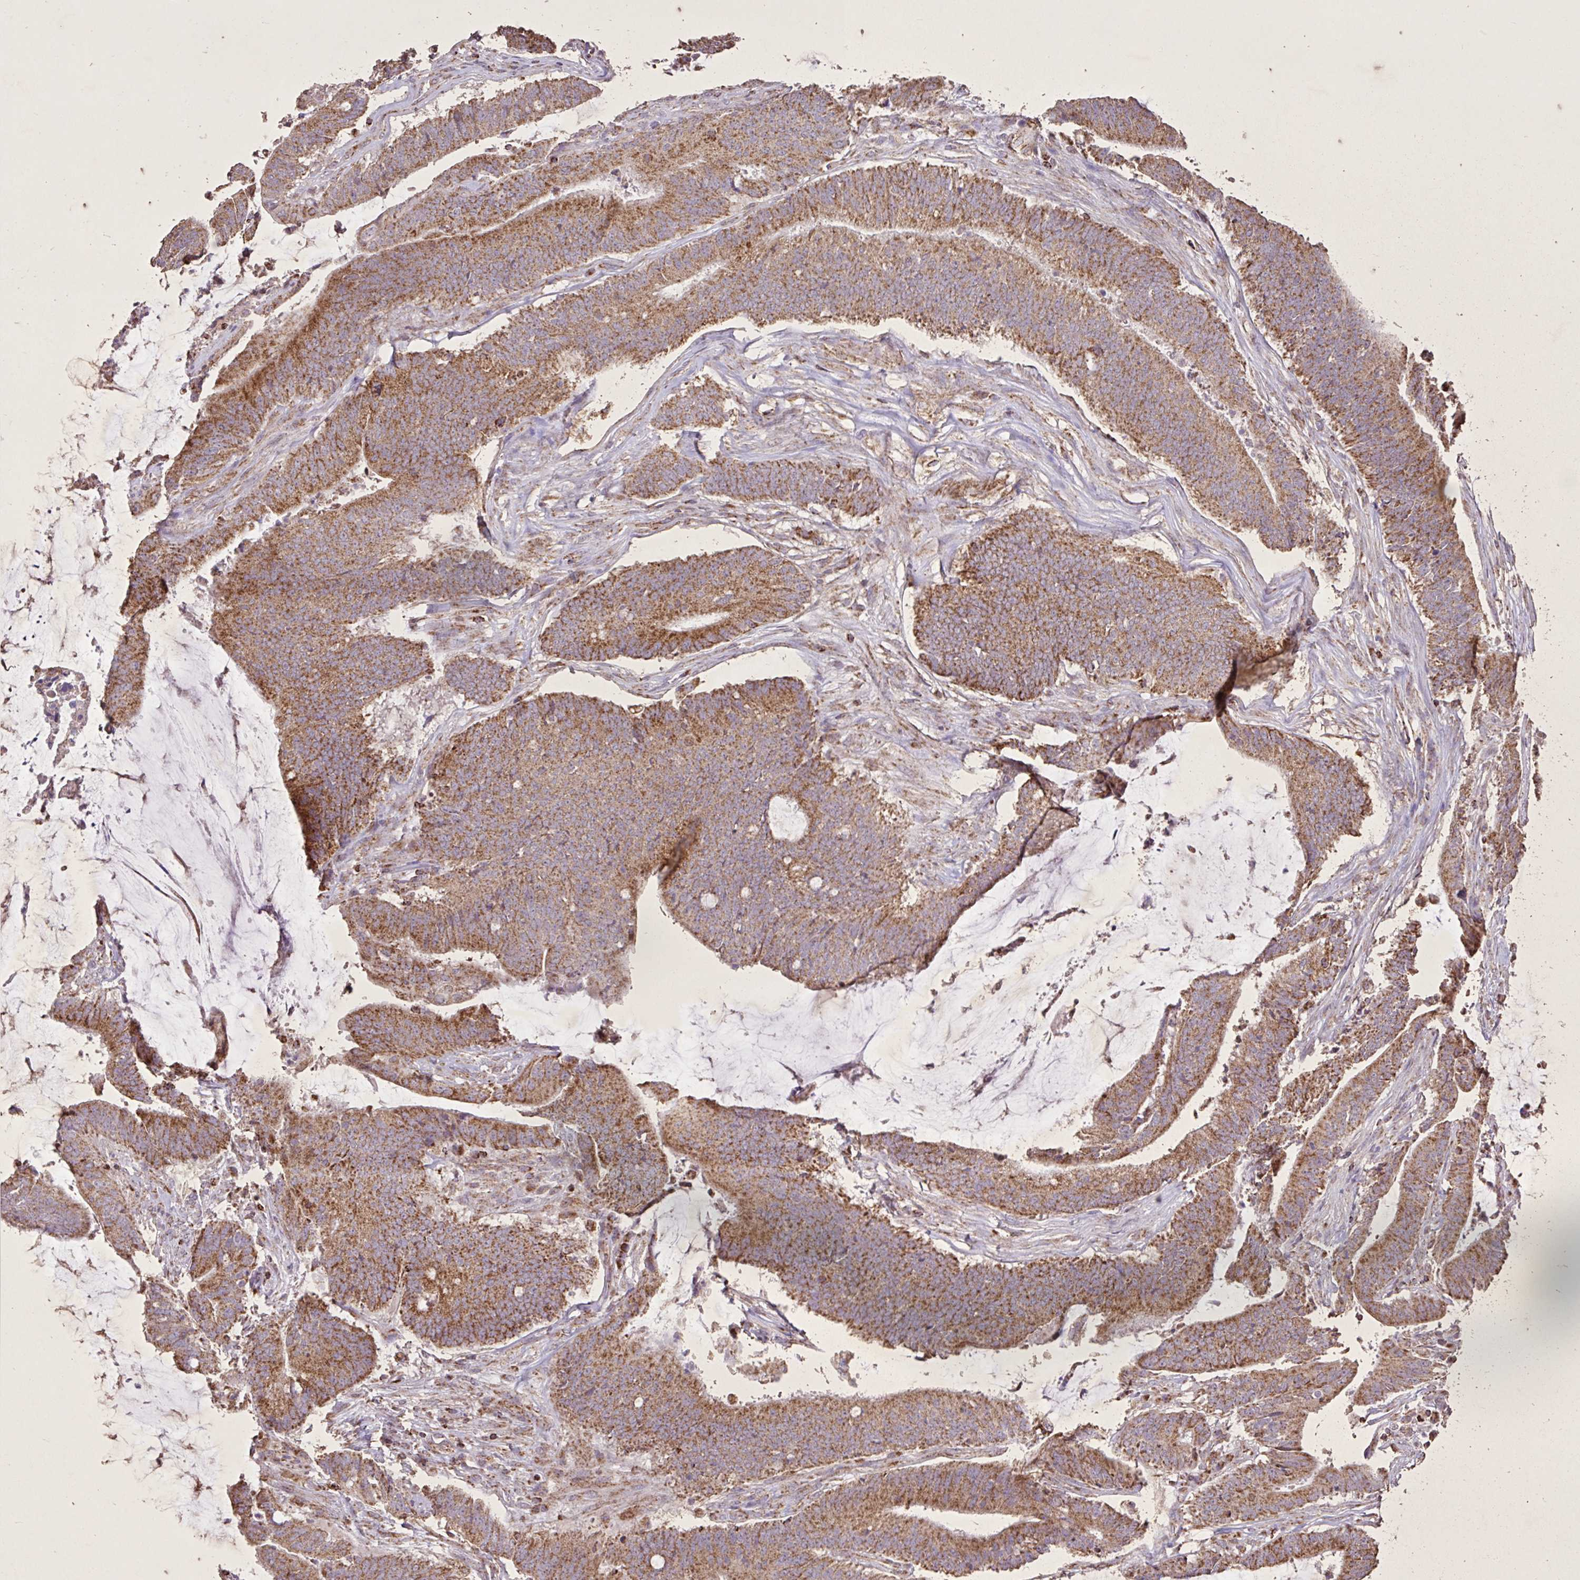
{"staining": {"intensity": "moderate", "quantity": ">75%", "location": "cytoplasmic/membranous"}, "tissue": "colorectal cancer", "cell_type": "Tumor cells", "image_type": "cancer", "snomed": [{"axis": "morphology", "description": "Adenocarcinoma, NOS"}, {"axis": "topography", "description": "Colon"}], "caption": "A brown stain shows moderate cytoplasmic/membranous expression of a protein in human adenocarcinoma (colorectal) tumor cells. Ihc stains the protein of interest in brown and the nuclei are stained blue.", "gene": "AGK", "patient": {"sex": "female", "age": 43}}